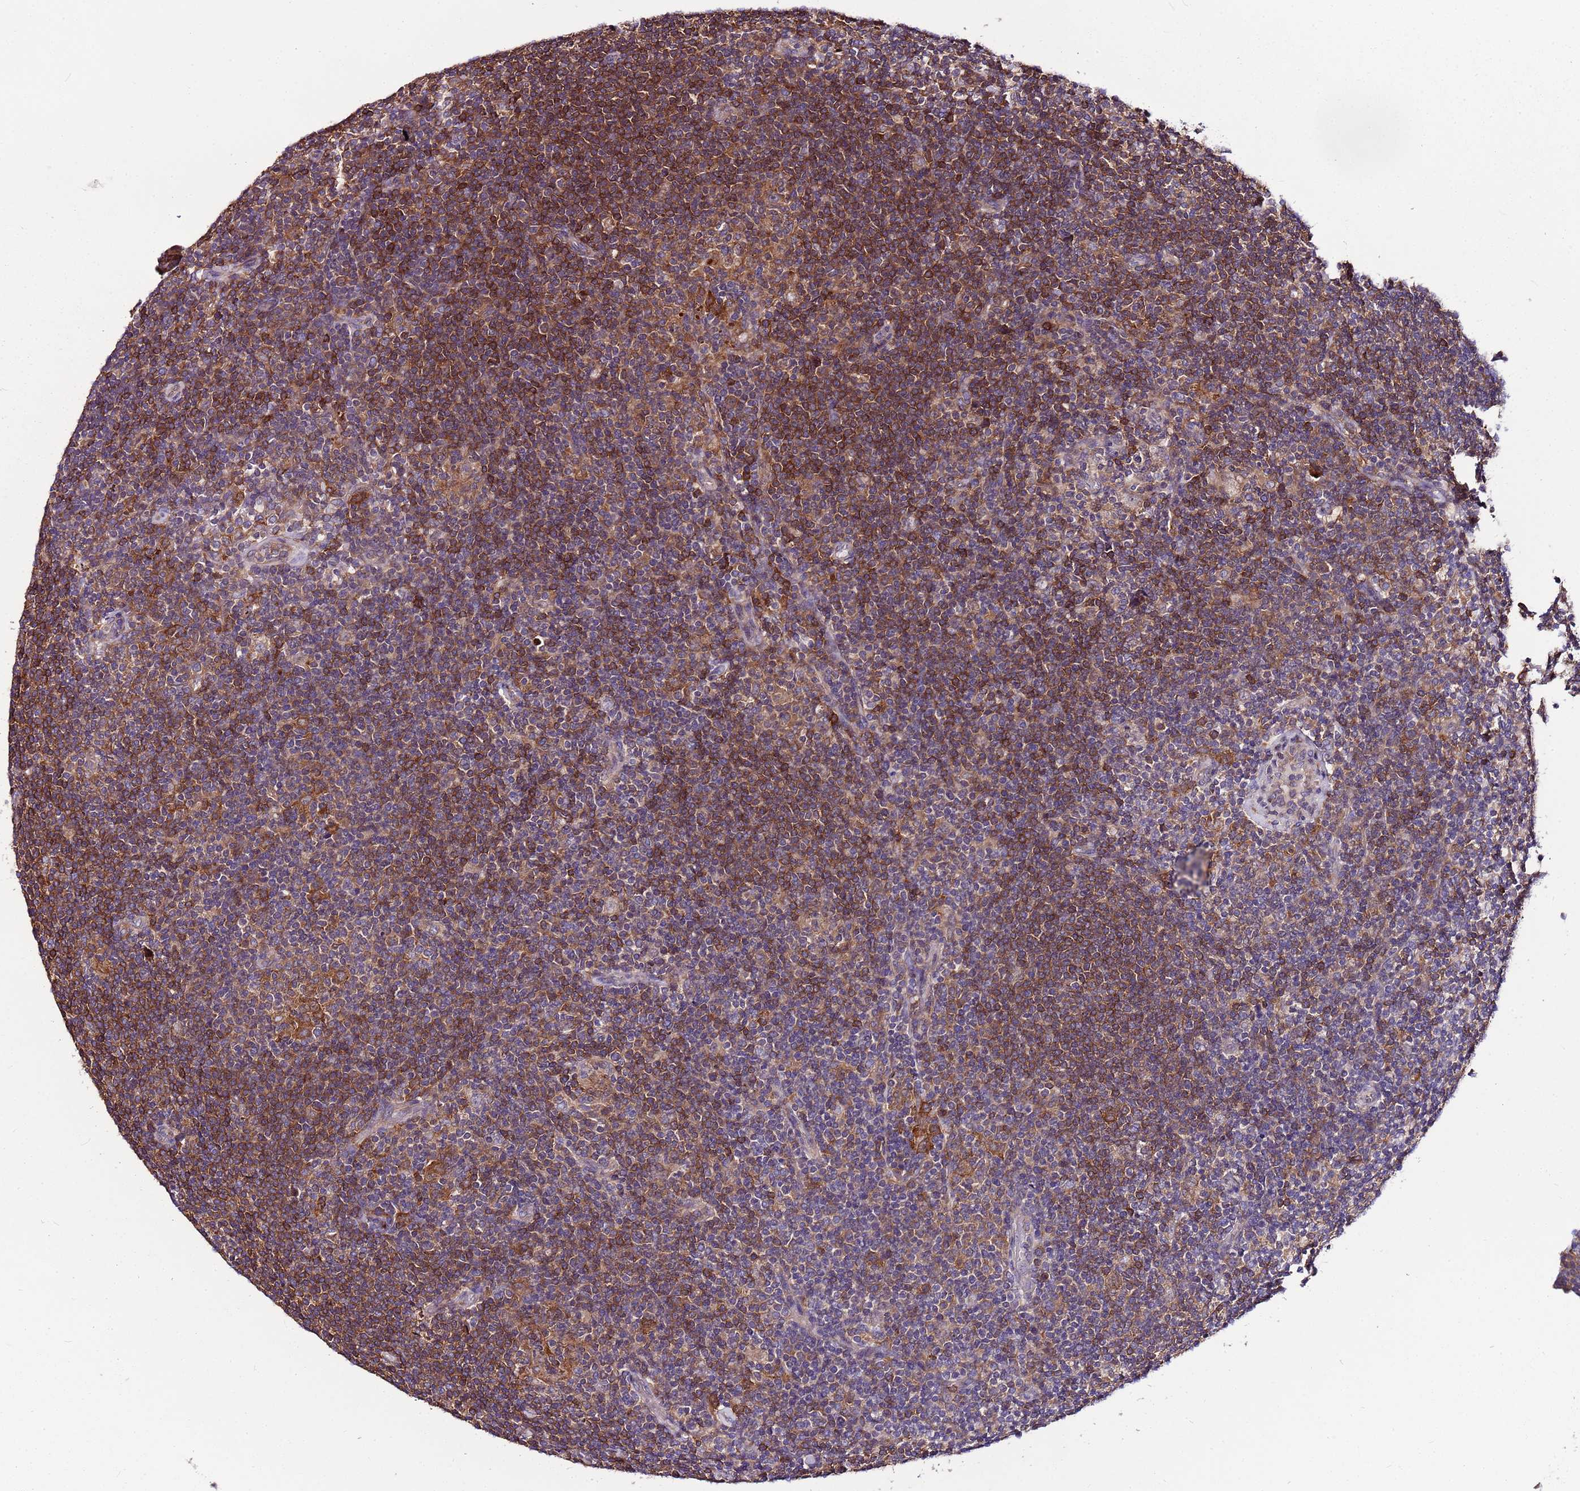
{"staining": {"intensity": "negative", "quantity": "none", "location": "none"}, "tissue": "lymphoma", "cell_type": "Tumor cells", "image_type": "cancer", "snomed": [{"axis": "morphology", "description": "Hodgkin's disease, NOS"}, {"axis": "topography", "description": "Lymph node"}], "caption": "Lymphoma stained for a protein using IHC reveals no positivity tumor cells.", "gene": "ATXN2L", "patient": {"sex": "female", "age": 57}}